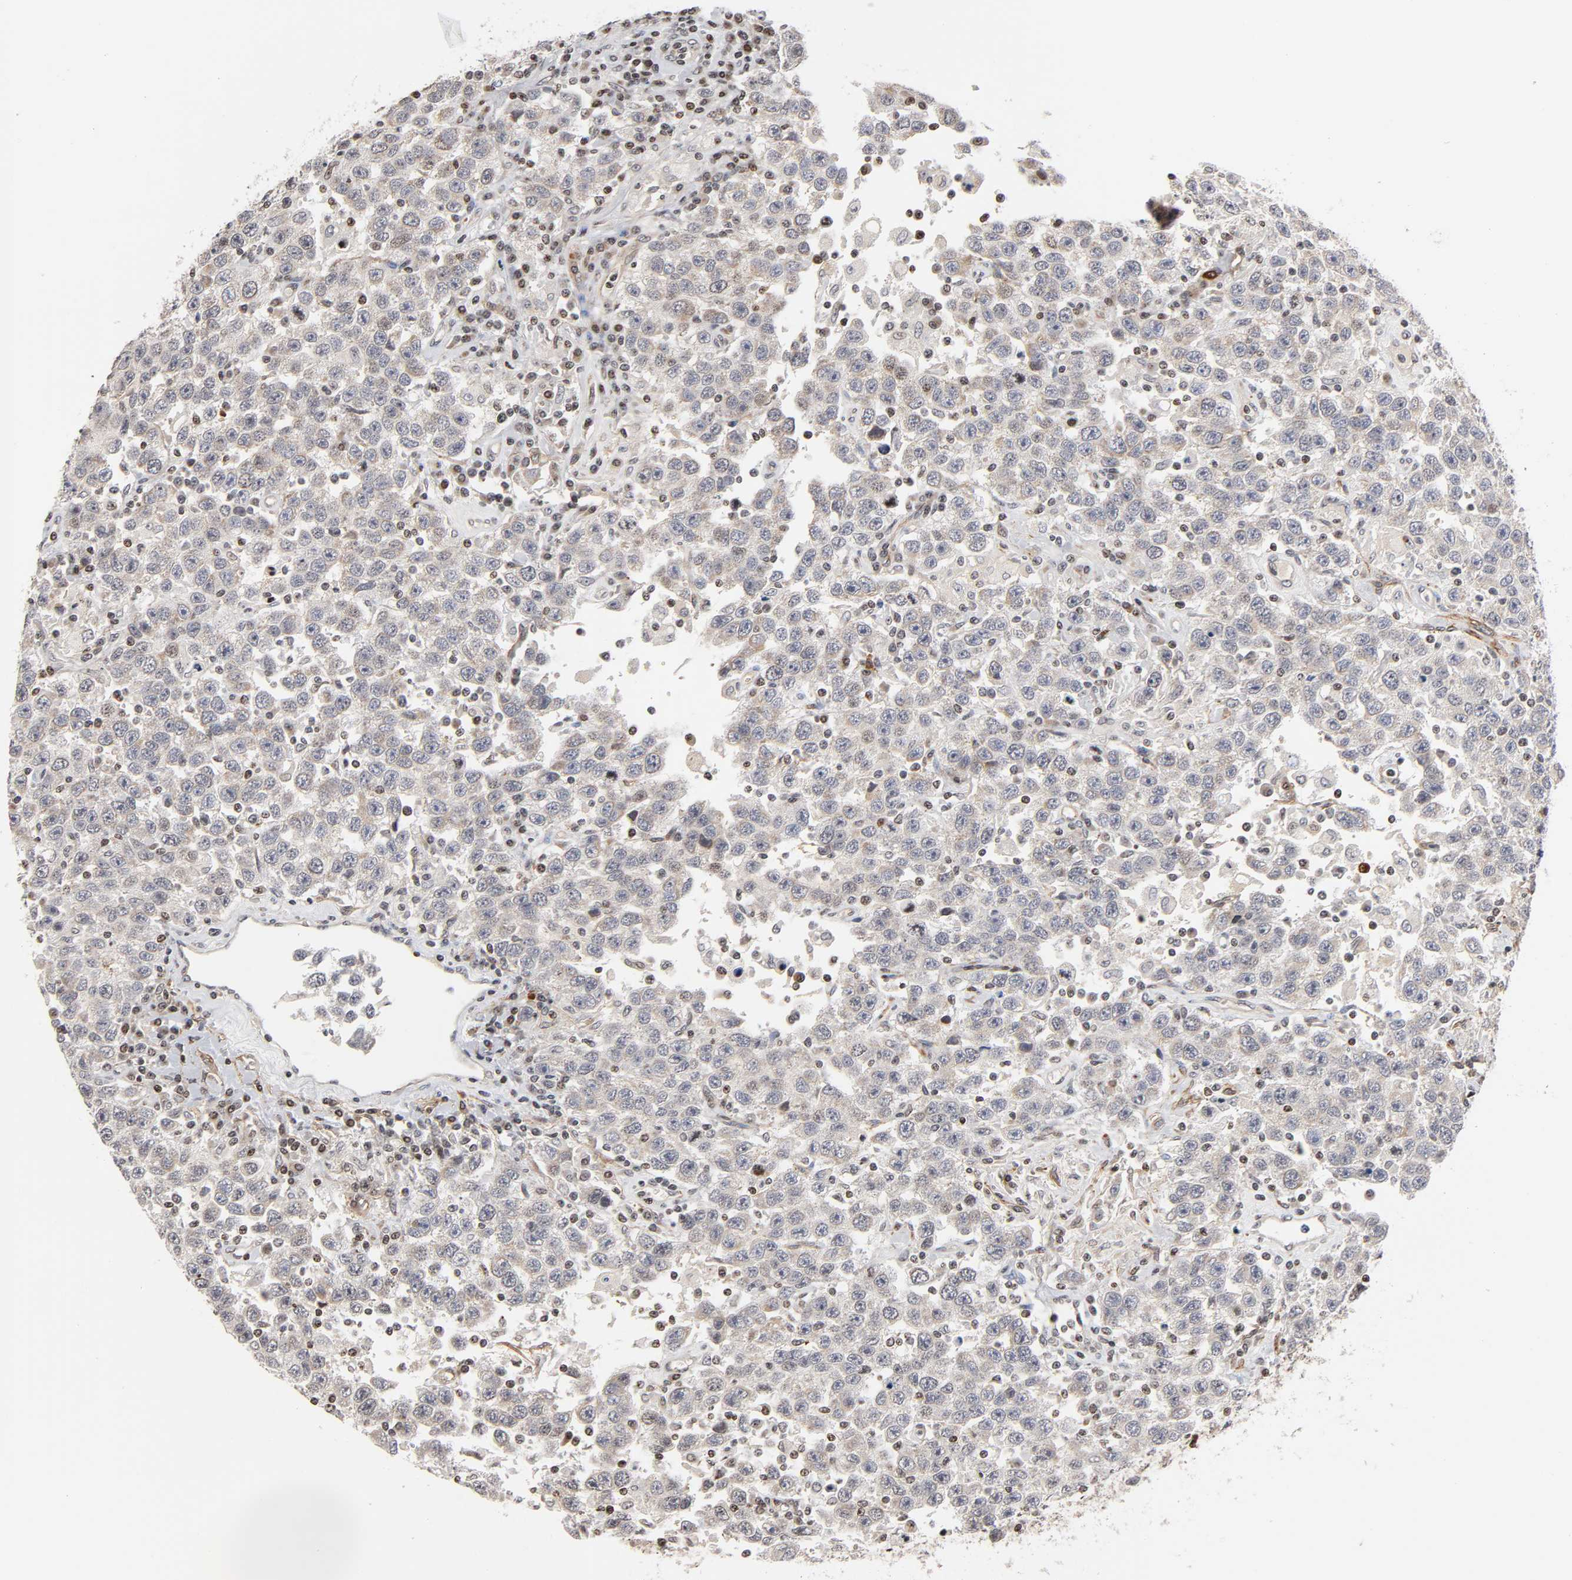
{"staining": {"intensity": "negative", "quantity": "none", "location": "none"}, "tissue": "testis cancer", "cell_type": "Tumor cells", "image_type": "cancer", "snomed": [{"axis": "morphology", "description": "Seminoma, NOS"}, {"axis": "topography", "description": "Testis"}], "caption": "An immunohistochemistry (IHC) photomicrograph of testis cancer is shown. There is no staining in tumor cells of testis cancer.", "gene": "ITGAV", "patient": {"sex": "male", "age": 41}}